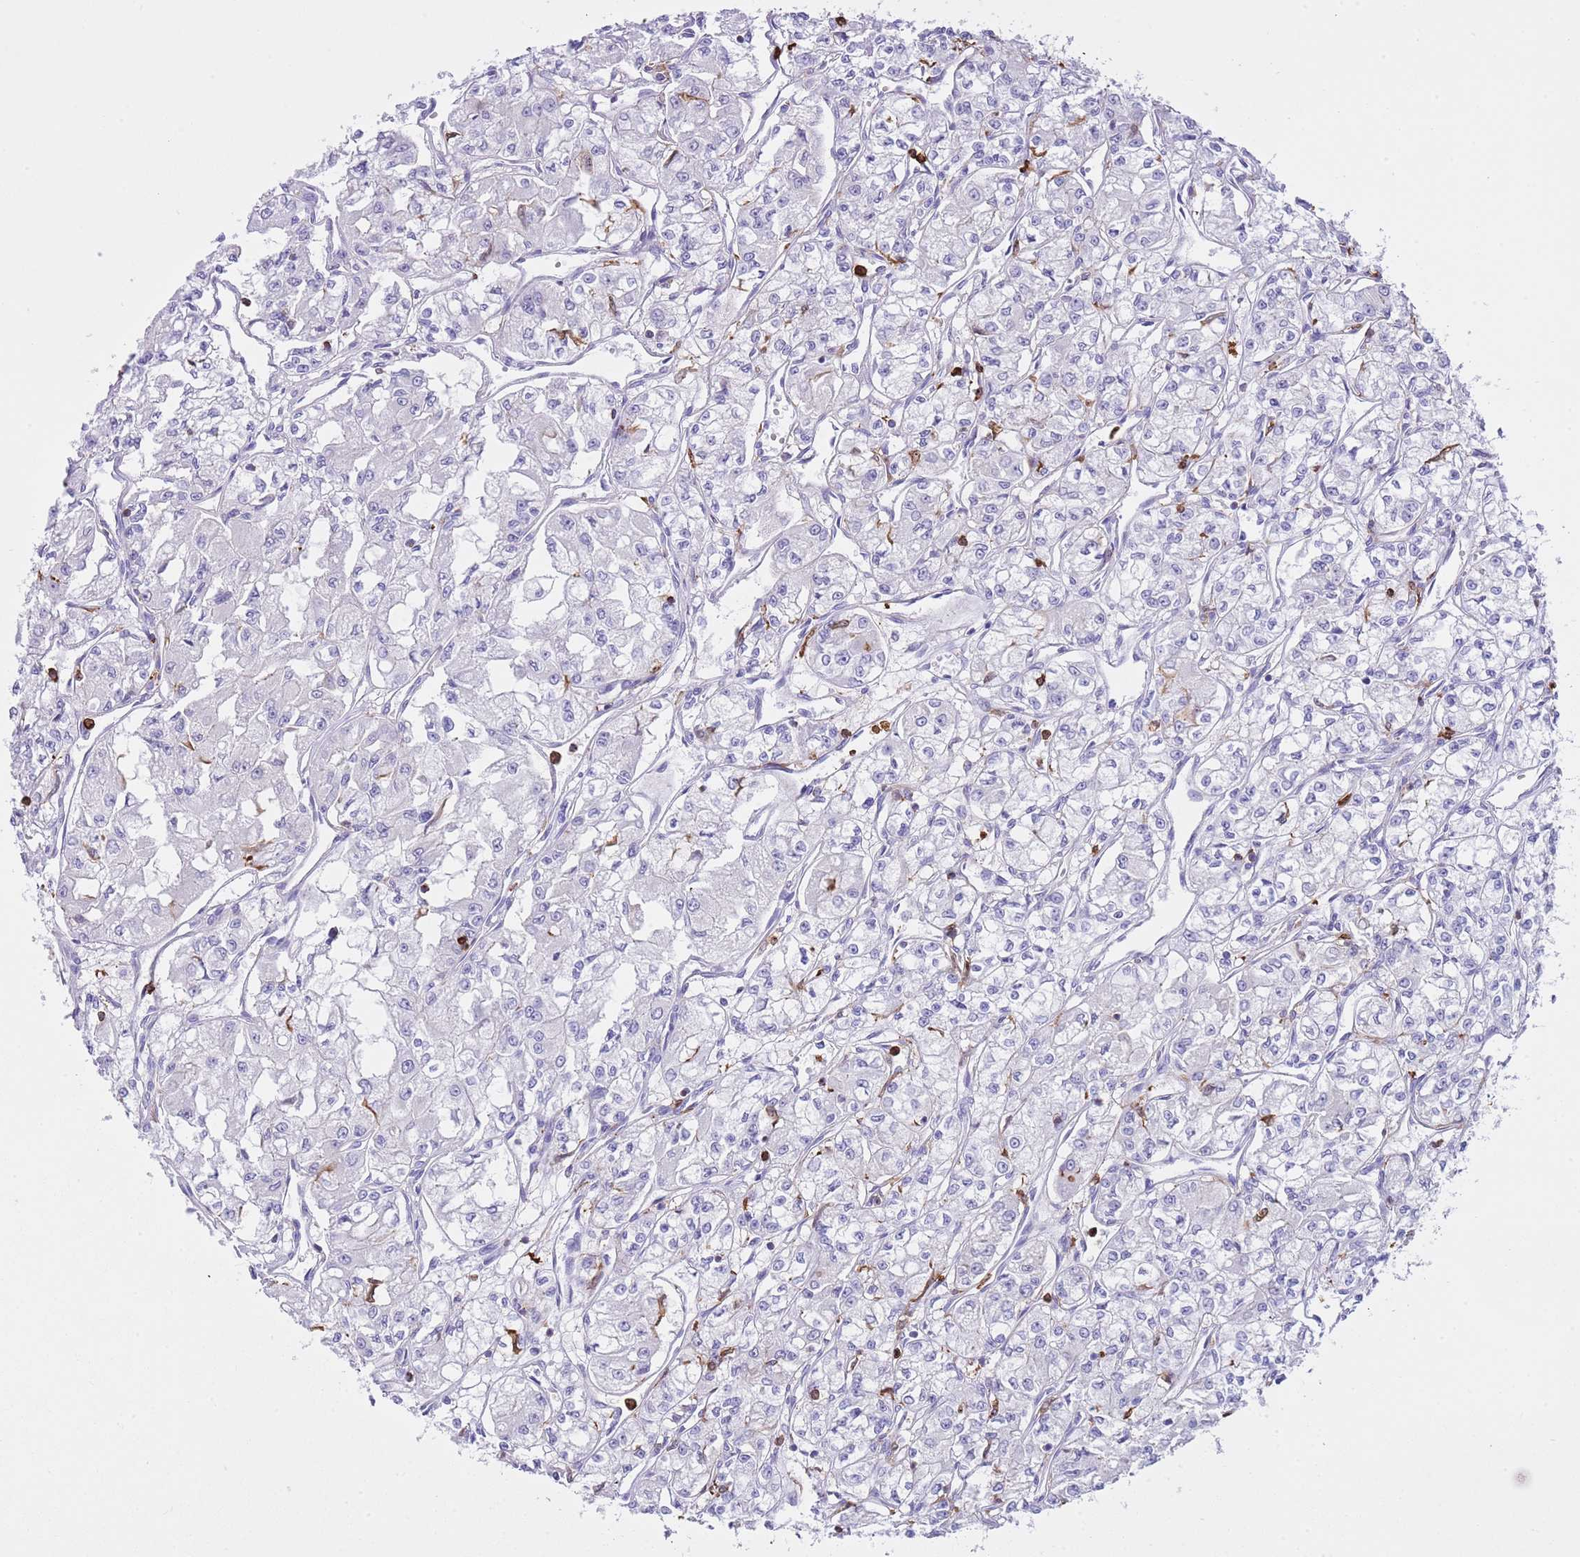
{"staining": {"intensity": "negative", "quantity": "none", "location": "none"}, "tissue": "renal cancer", "cell_type": "Tumor cells", "image_type": "cancer", "snomed": [{"axis": "morphology", "description": "Adenocarcinoma, NOS"}, {"axis": "topography", "description": "Kidney"}], "caption": "Immunohistochemistry (IHC) micrograph of neoplastic tissue: human renal adenocarcinoma stained with DAB reveals no significant protein staining in tumor cells.", "gene": "EFHD2", "patient": {"sex": "male", "age": 59}}